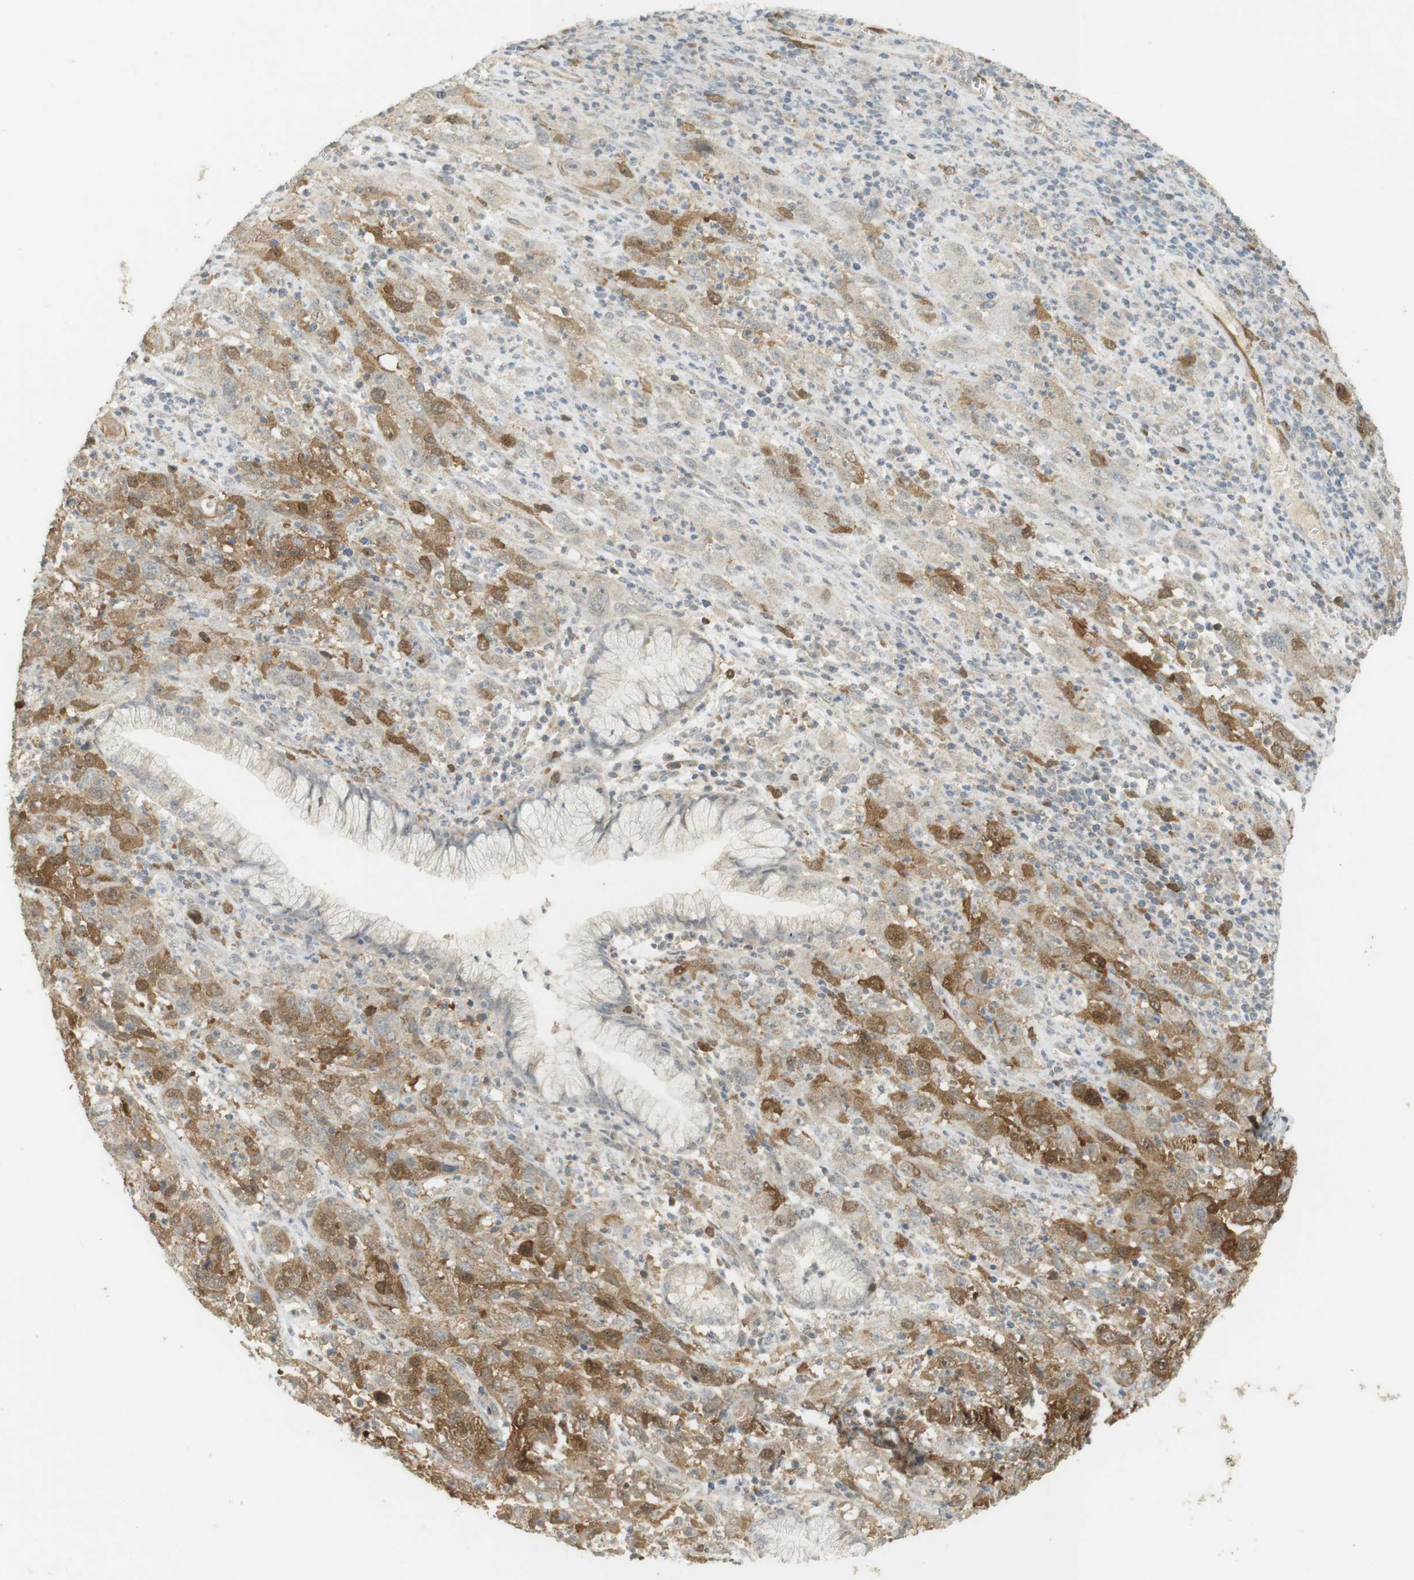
{"staining": {"intensity": "moderate", "quantity": ">75%", "location": "cytoplasmic/membranous"}, "tissue": "cervical cancer", "cell_type": "Tumor cells", "image_type": "cancer", "snomed": [{"axis": "morphology", "description": "Squamous cell carcinoma, NOS"}, {"axis": "topography", "description": "Cervix"}], "caption": "IHC (DAB) staining of cervical cancer (squamous cell carcinoma) displays moderate cytoplasmic/membranous protein positivity in about >75% of tumor cells.", "gene": "TTK", "patient": {"sex": "female", "age": 32}}